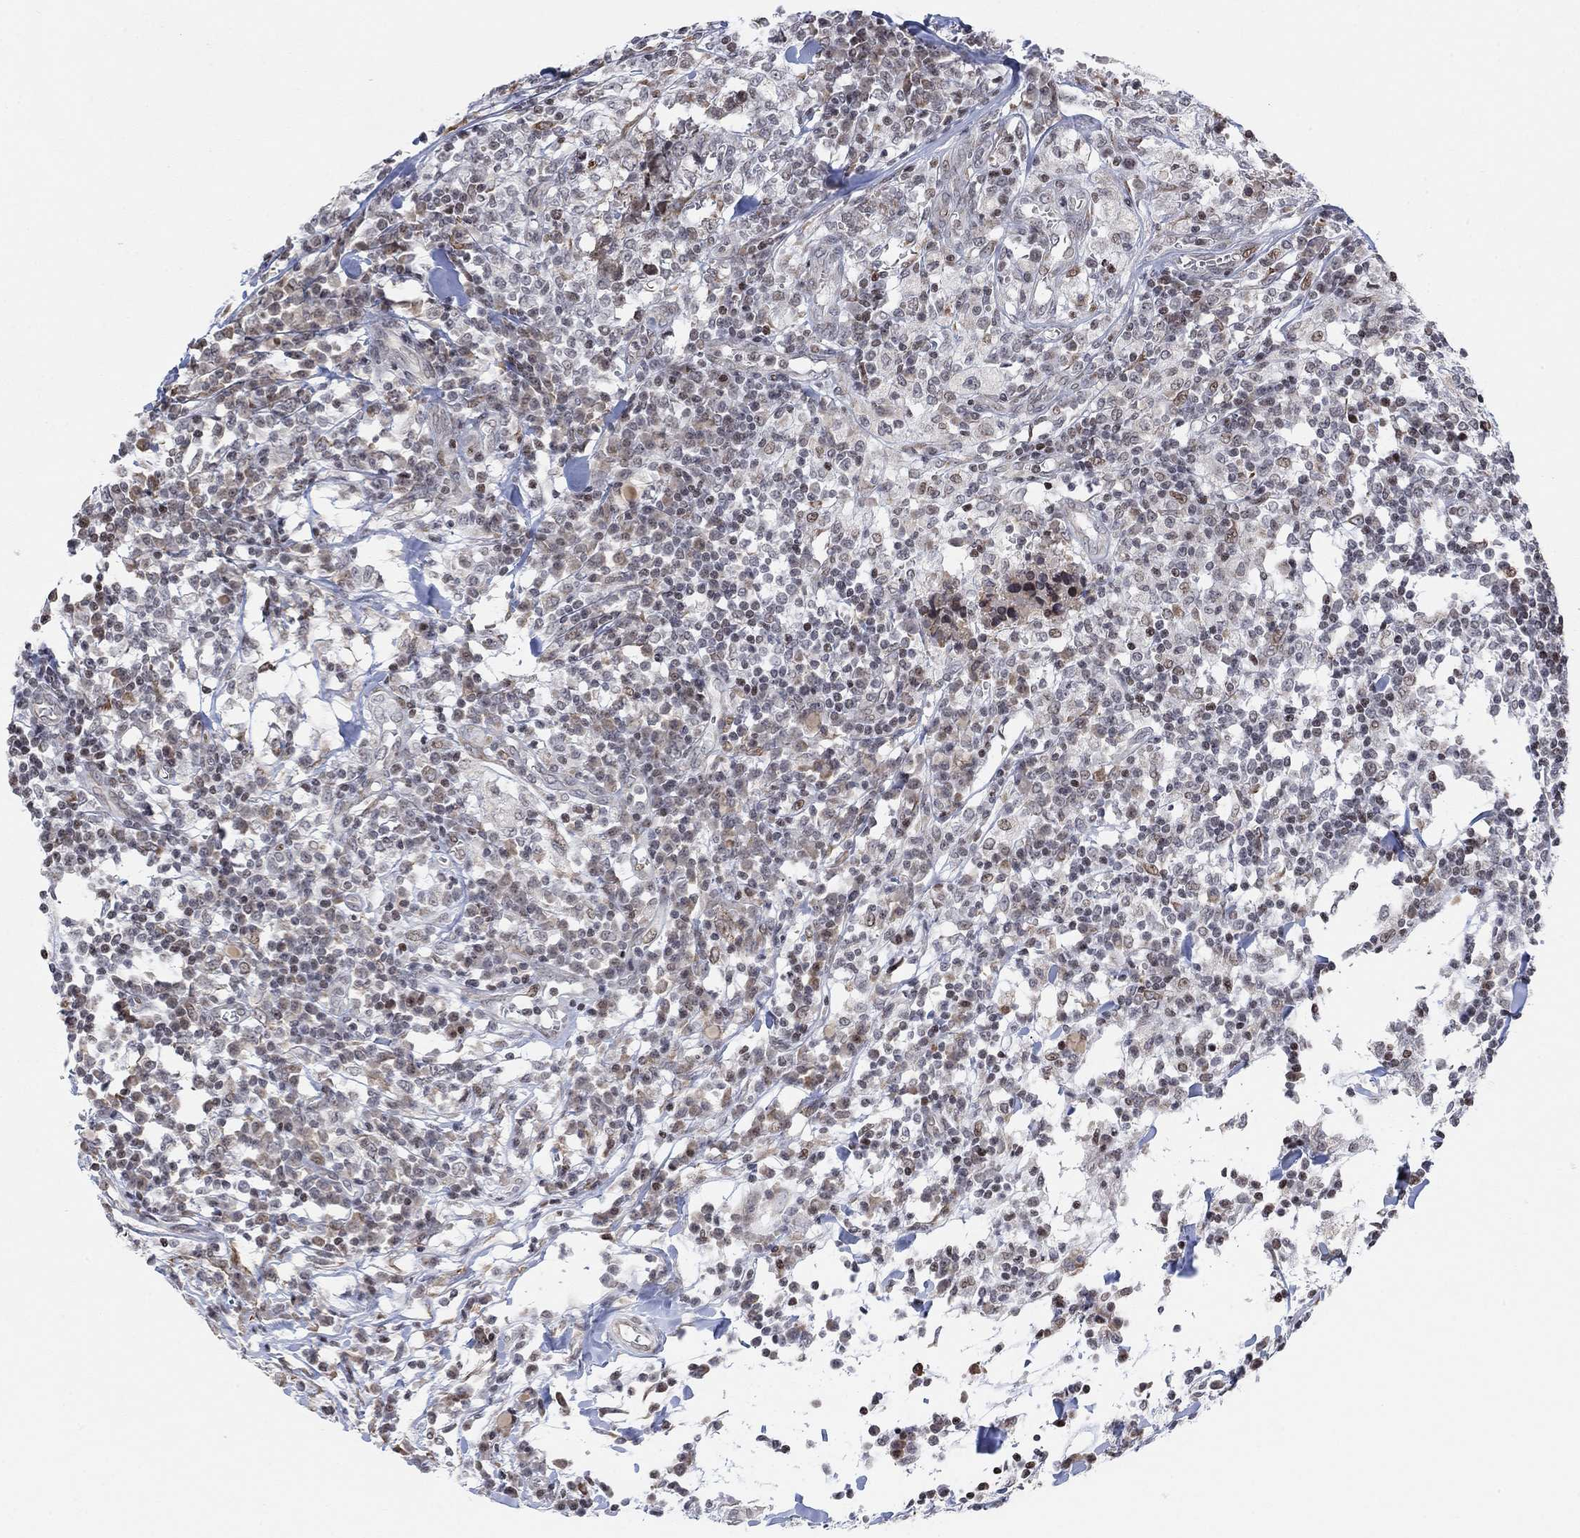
{"staining": {"intensity": "weak", "quantity": "<25%", "location": "cytoplasmic/membranous"}, "tissue": "breast cancer", "cell_type": "Tumor cells", "image_type": "cancer", "snomed": [{"axis": "morphology", "description": "Duct carcinoma"}, {"axis": "topography", "description": "Breast"}], "caption": "A high-resolution micrograph shows IHC staining of breast cancer, which displays no significant positivity in tumor cells.", "gene": "ABHD14A", "patient": {"sex": "female", "age": 30}}